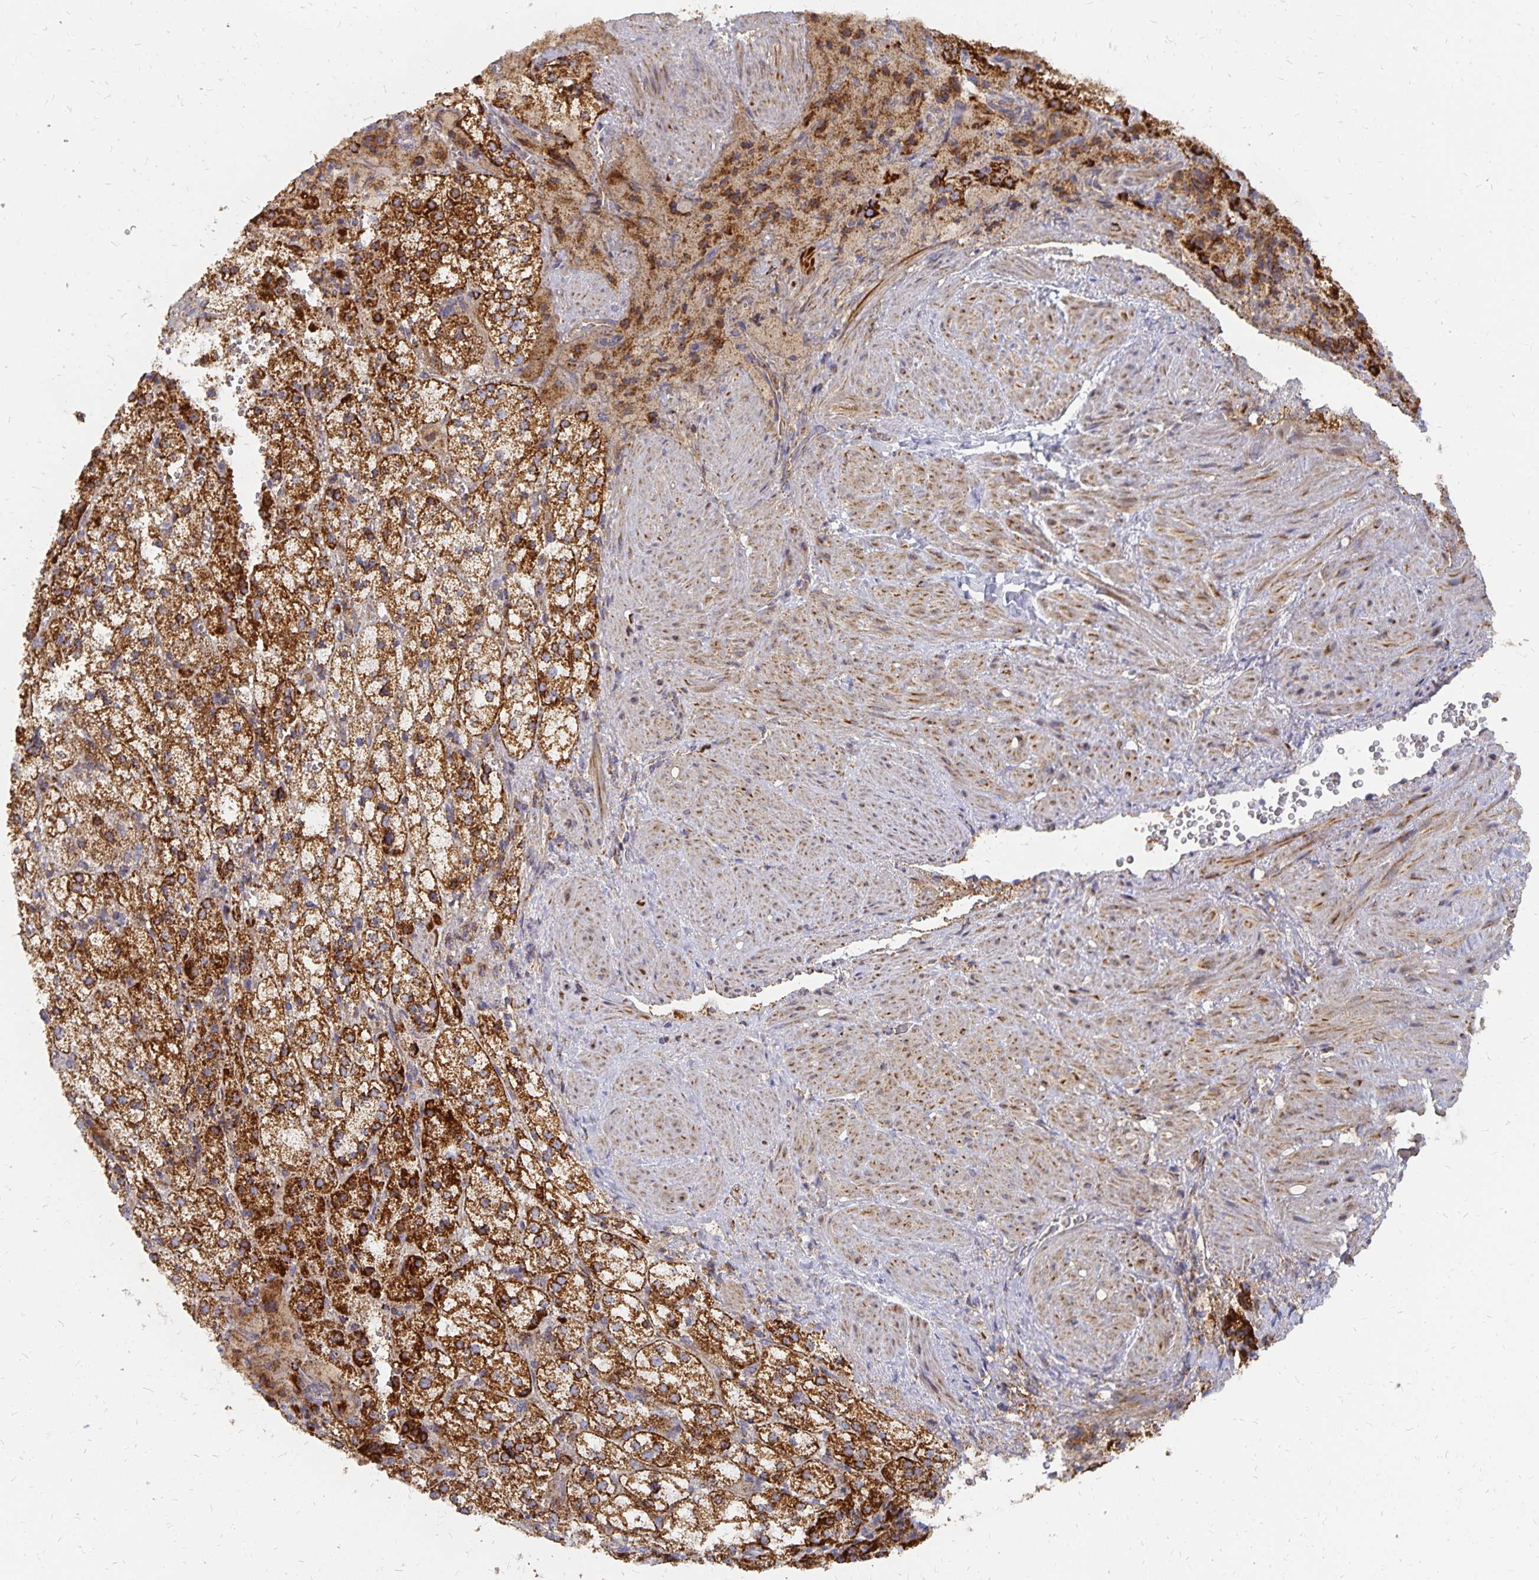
{"staining": {"intensity": "strong", "quantity": ">75%", "location": "cytoplasmic/membranous"}, "tissue": "adrenal gland", "cell_type": "Glandular cells", "image_type": "normal", "snomed": [{"axis": "morphology", "description": "Normal tissue, NOS"}, {"axis": "topography", "description": "Adrenal gland"}], "caption": "Brown immunohistochemical staining in normal adrenal gland exhibits strong cytoplasmic/membranous expression in about >75% of glandular cells. (brown staining indicates protein expression, while blue staining denotes nuclei).", "gene": "STOML2", "patient": {"sex": "male", "age": 53}}